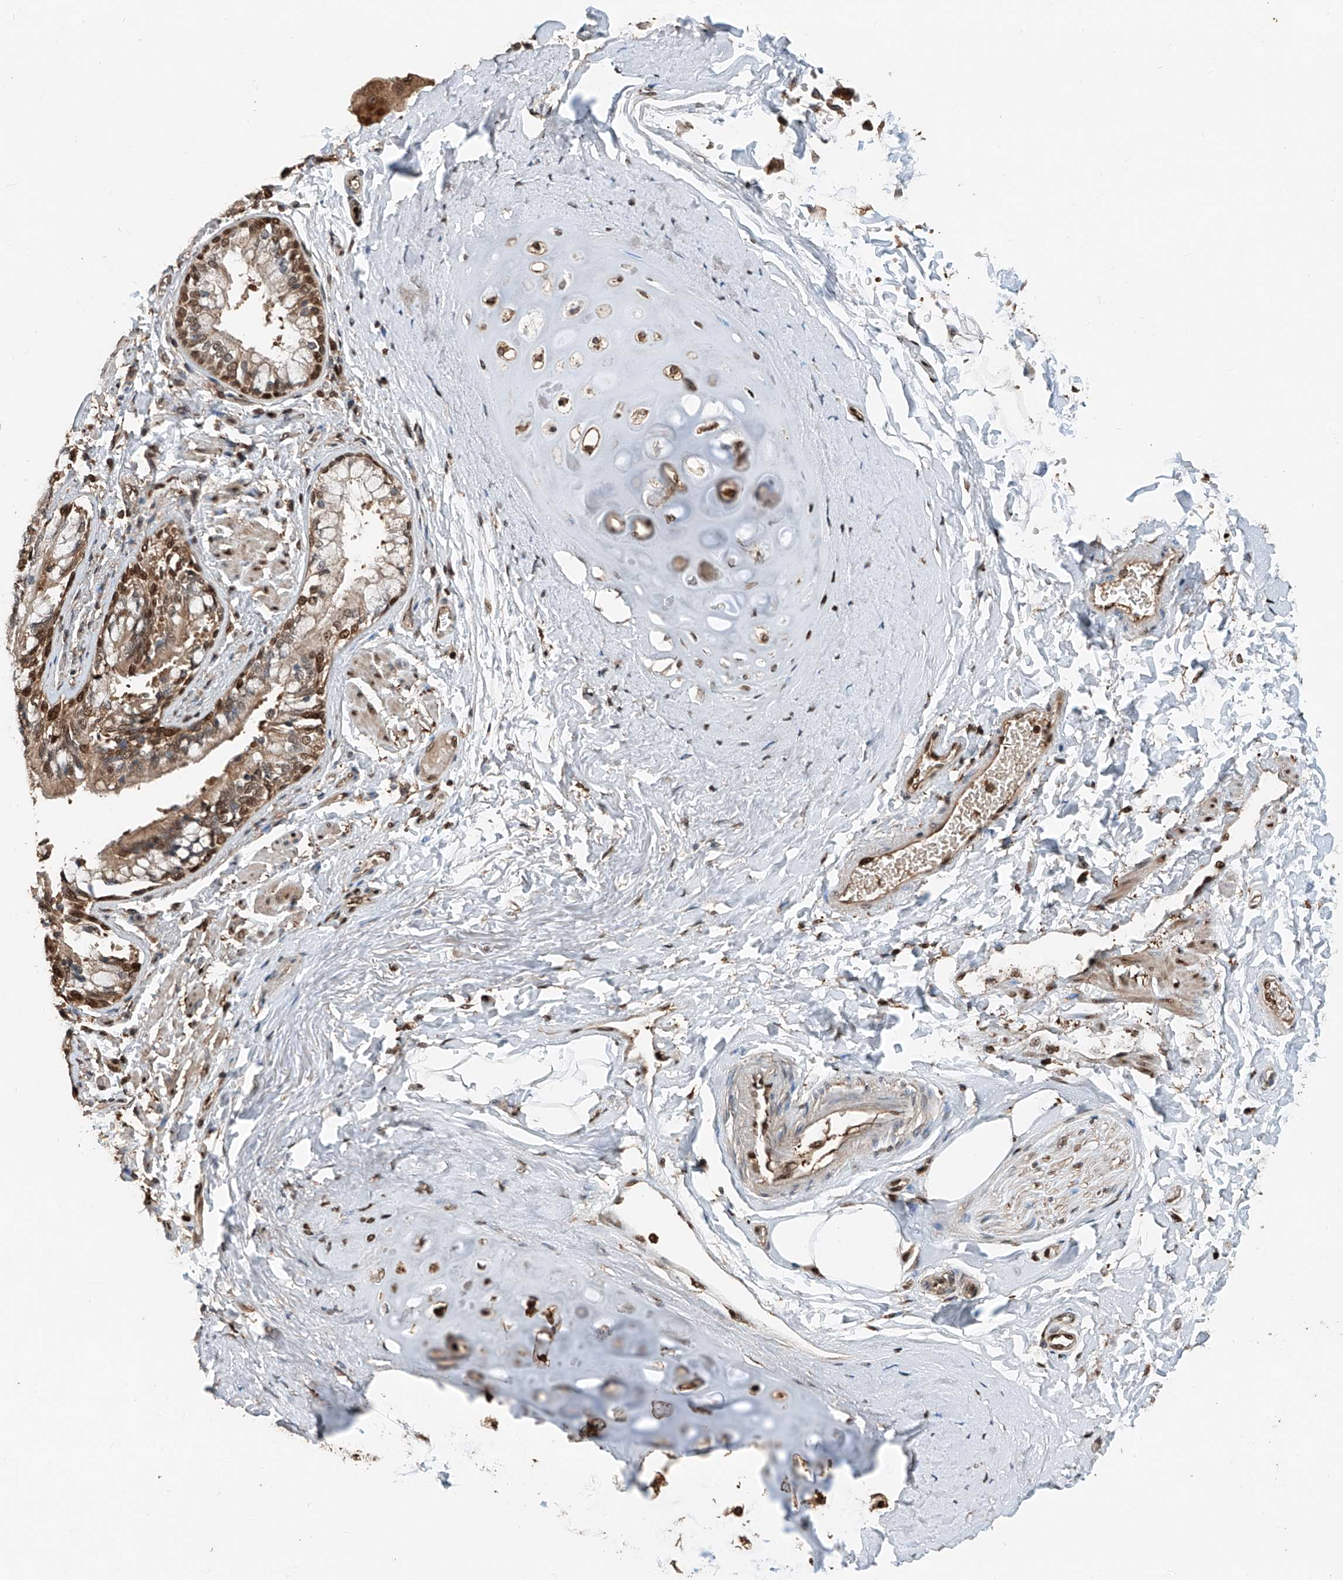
{"staining": {"intensity": "strong", "quantity": ">75%", "location": "cytoplasmic/membranous,nuclear"}, "tissue": "bronchus", "cell_type": "Respiratory epithelial cells", "image_type": "normal", "snomed": [{"axis": "morphology", "description": "Normal tissue, NOS"}, {"axis": "morphology", "description": "Inflammation, NOS"}, {"axis": "topography", "description": "Lung"}], "caption": "Immunohistochemistry of unremarkable bronchus demonstrates high levels of strong cytoplasmic/membranous,nuclear positivity in about >75% of respiratory epithelial cells. The staining is performed using DAB brown chromogen to label protein expression. The nuclei are counter-stained blue using hematoxylin.", "gene": "RMND1", "patient": {"sex": "female", "age": 46}}